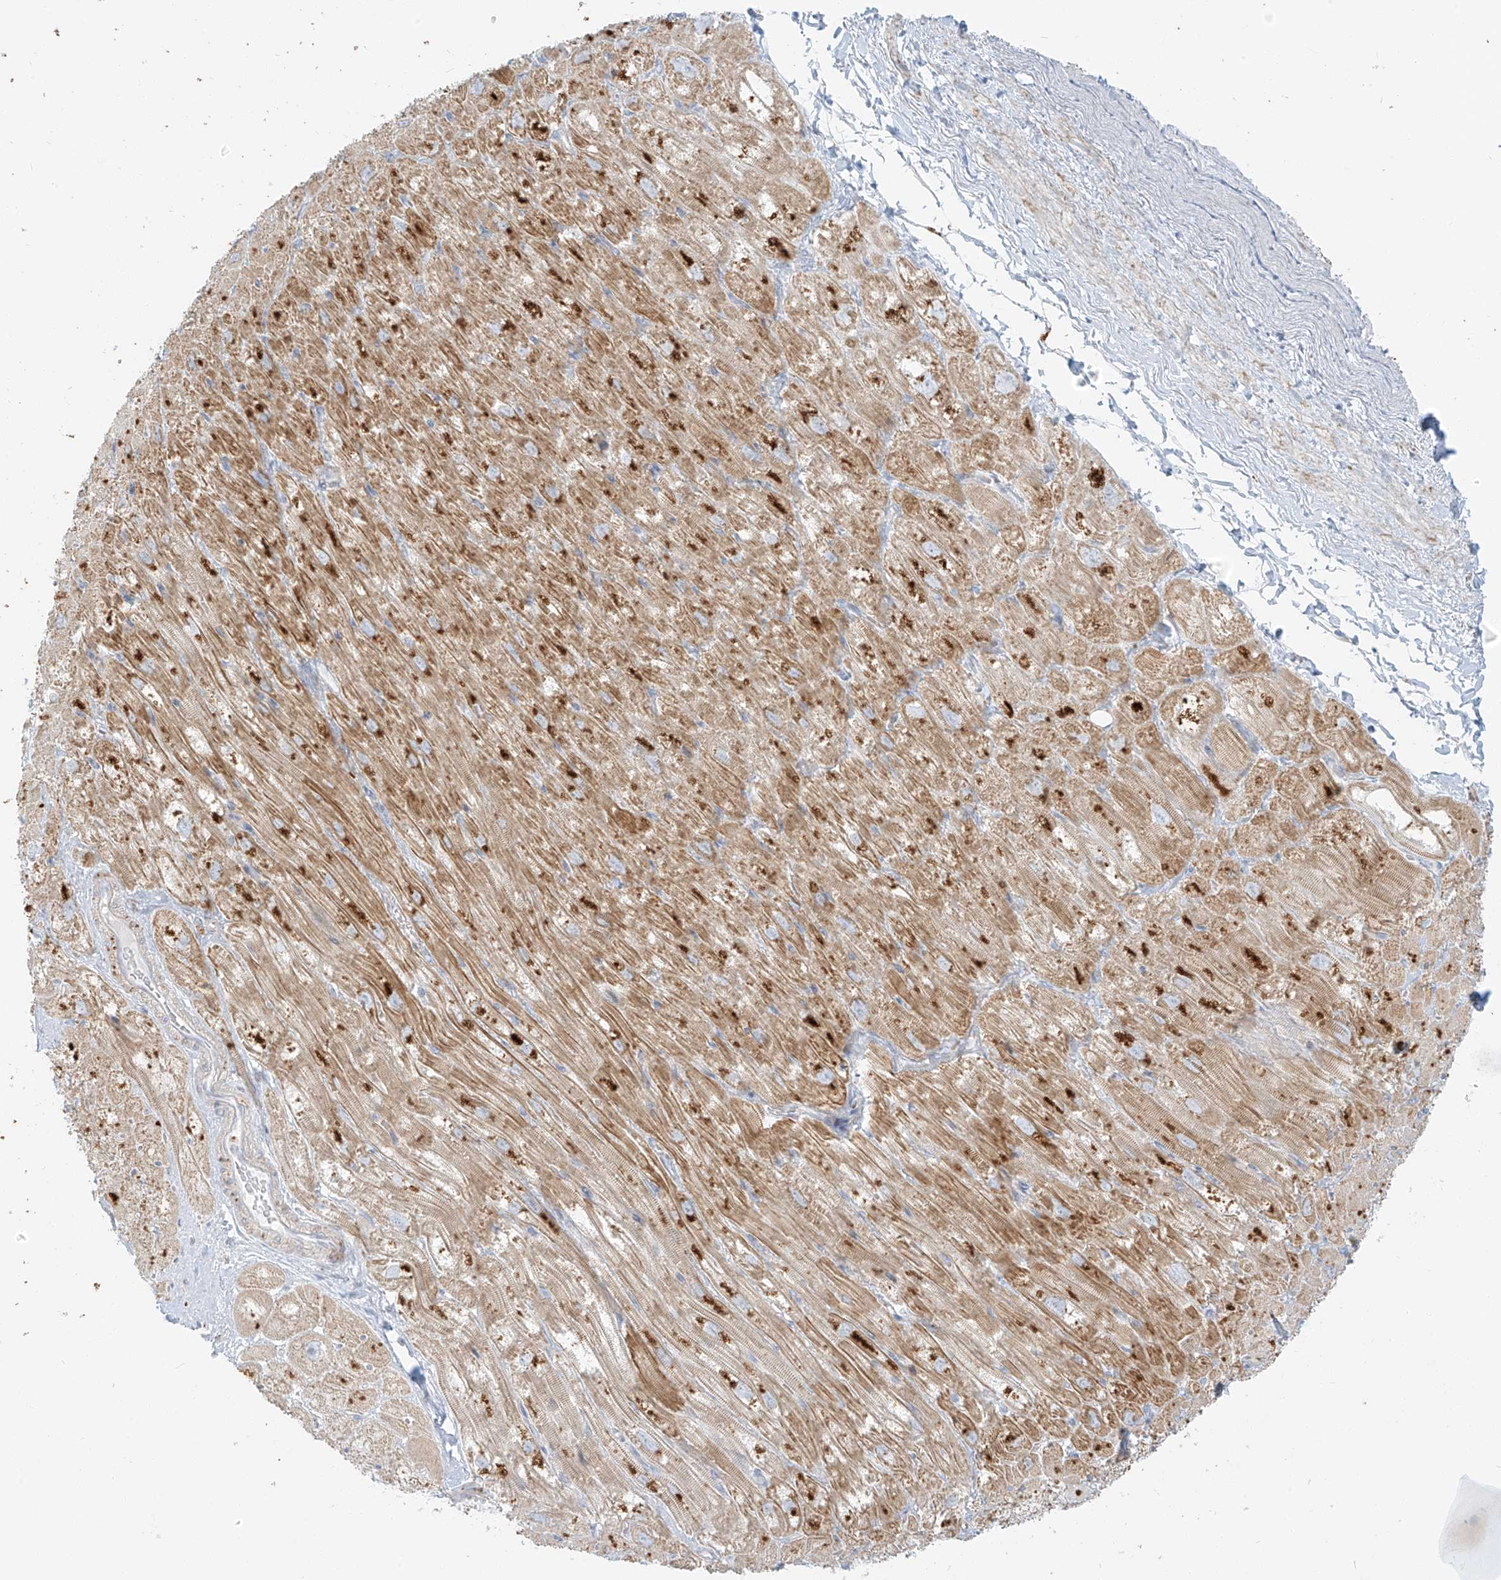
{"staining": {"intensity": "moderate", "quantity": "25%-75%", "location": "cytoplasmic/membranous"}, "tissue": "heart muscle", "cell_type": "Cardiomyocytes", "image_type": "normal", "snomed": [{"axis": "morphology", "description": "Normal tissue, NOS"}, {"axis": "topography", "description": "Heart"}], "caption": "Normal heart muscle was stained to show a protein in brown. There is medium levels of moderate cytoplasmic/membranous expression in about 25%-75% of cardiomyocytes. (DAB (3,3'-diaminobenzidine) IHC with brightfield microscopy, high magnification).", "gene": "SLC35F6", "patient": {"sex": "male", "age": 50}}